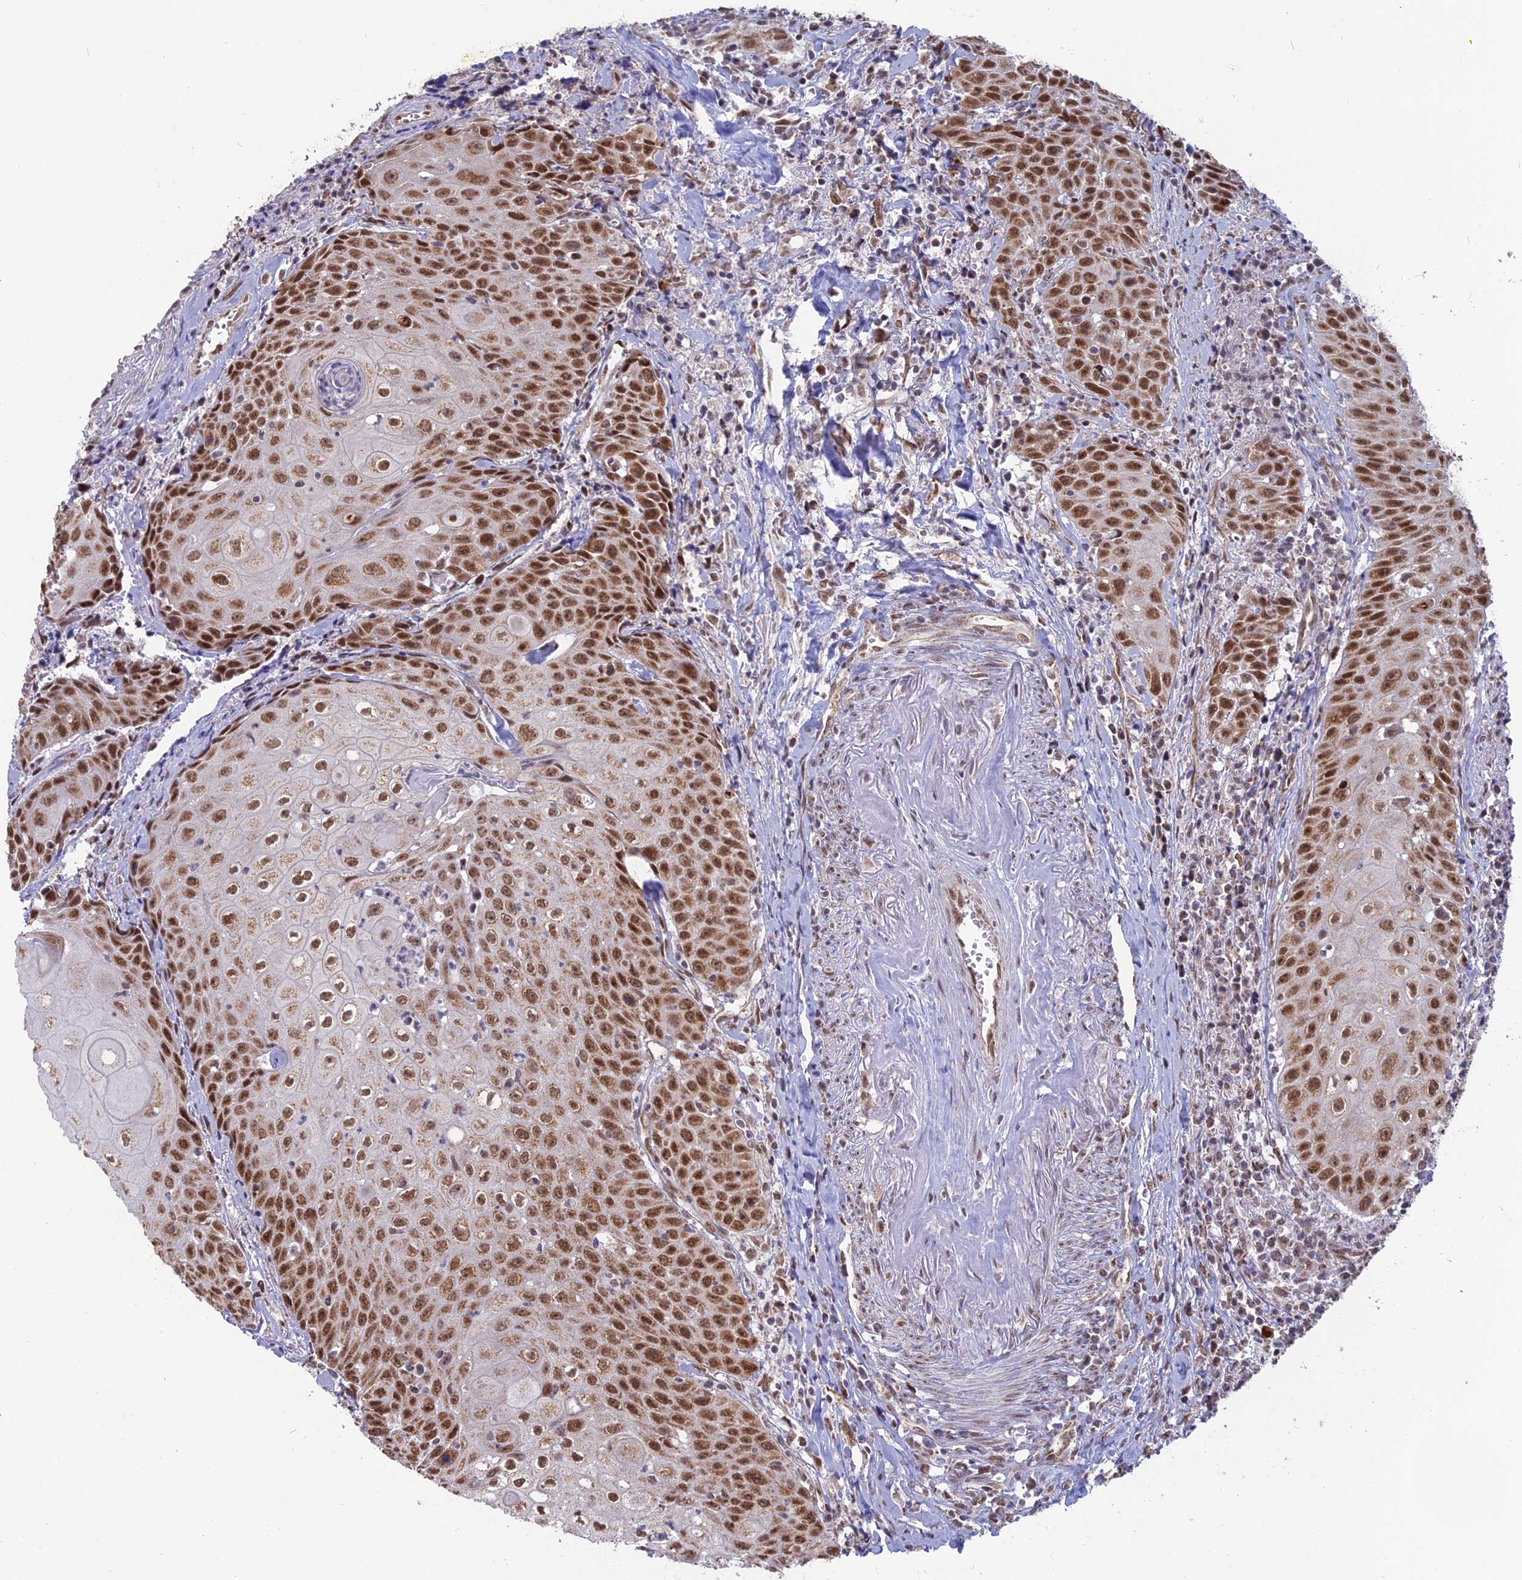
{"staining": {"intensity": "strong", "quantity": ">75%", "location": "nuclear"}, "tissue": "head and neck cancer", "cell_type": "Tumor cells", "image_type": "cancer", "snomed": [{"axis": "morphology", "description": "Squamous cell carcinoma, NOS"}, {"axis": "topography", "description": "Oral tissue"}, {"axis": "topography", "description": "Head-Neck"}], "caption": "Immunohistochemistry (IHC) staining of head and neck cancer, which displays high levels of strong nuclear positivity in approximately >75% of tumor cells indicating strong nuclear protein staining. The staining was performed using DAB (3,3'-diaminobenzidine) (brown) for protein detection and nuclei were counterstained in hematoxylin (blue).", "gene": "ARHGAP40", "patient": {"sex": "female", "age": 82}}